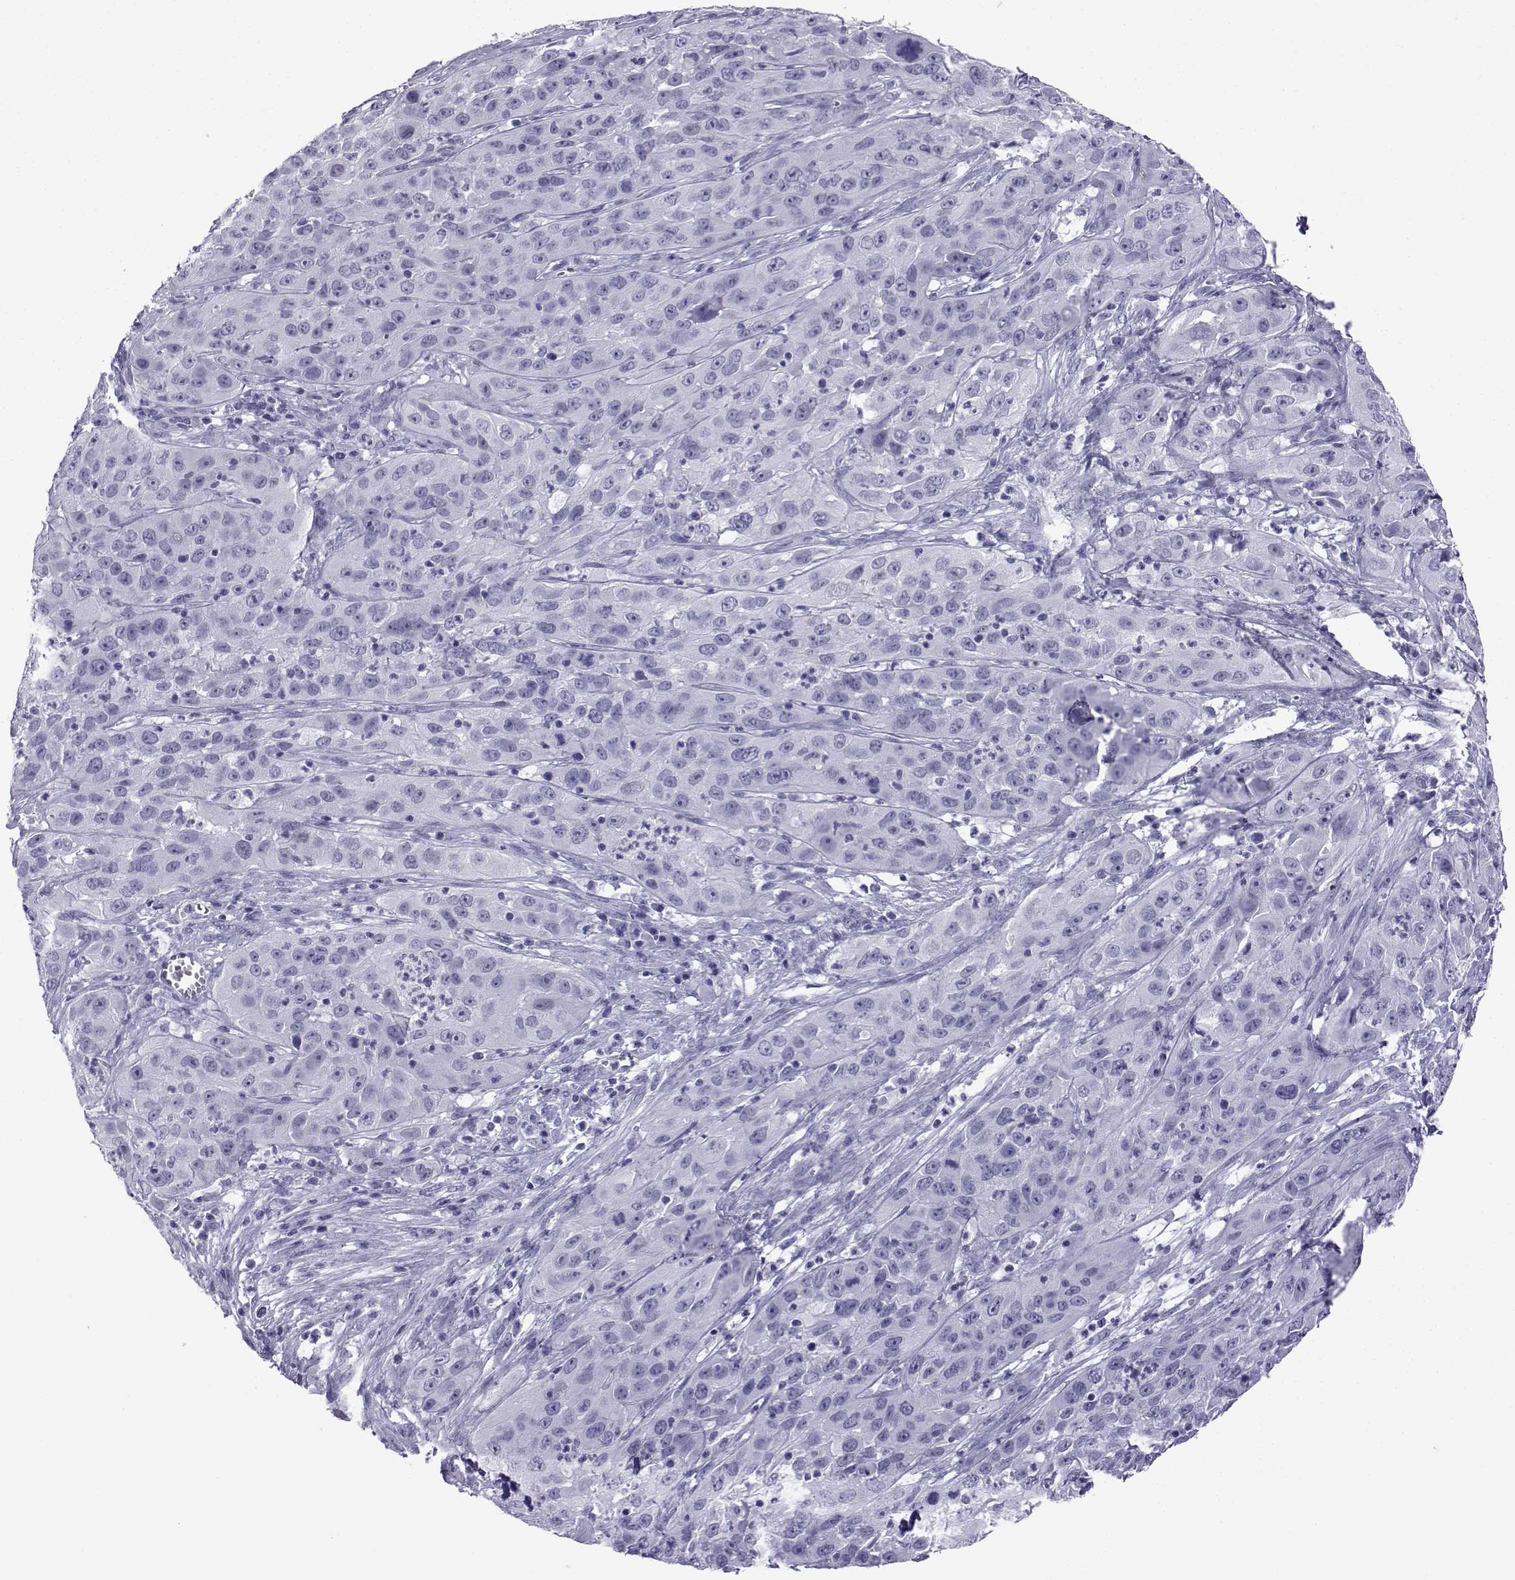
{"staining": {"intensity": "negative", "quantity": "none", "location": "none"}, "tissue": "cervical cancer", "cell_type": "Tumor cells", "image_type": "cancer", "snomed": [{"axis": "morphology", "description": "Squamous cell carcinoma, NOS"}, {"axis": "topography", "description": "Cervix"}], "caption": "Immunohistochemistry (IHC) of human squamous cell carcinoma (cervical) shows no staining in tumor cells.", "gene": "ACTL7A", "patient": {"sex": "female", "age": 32}}